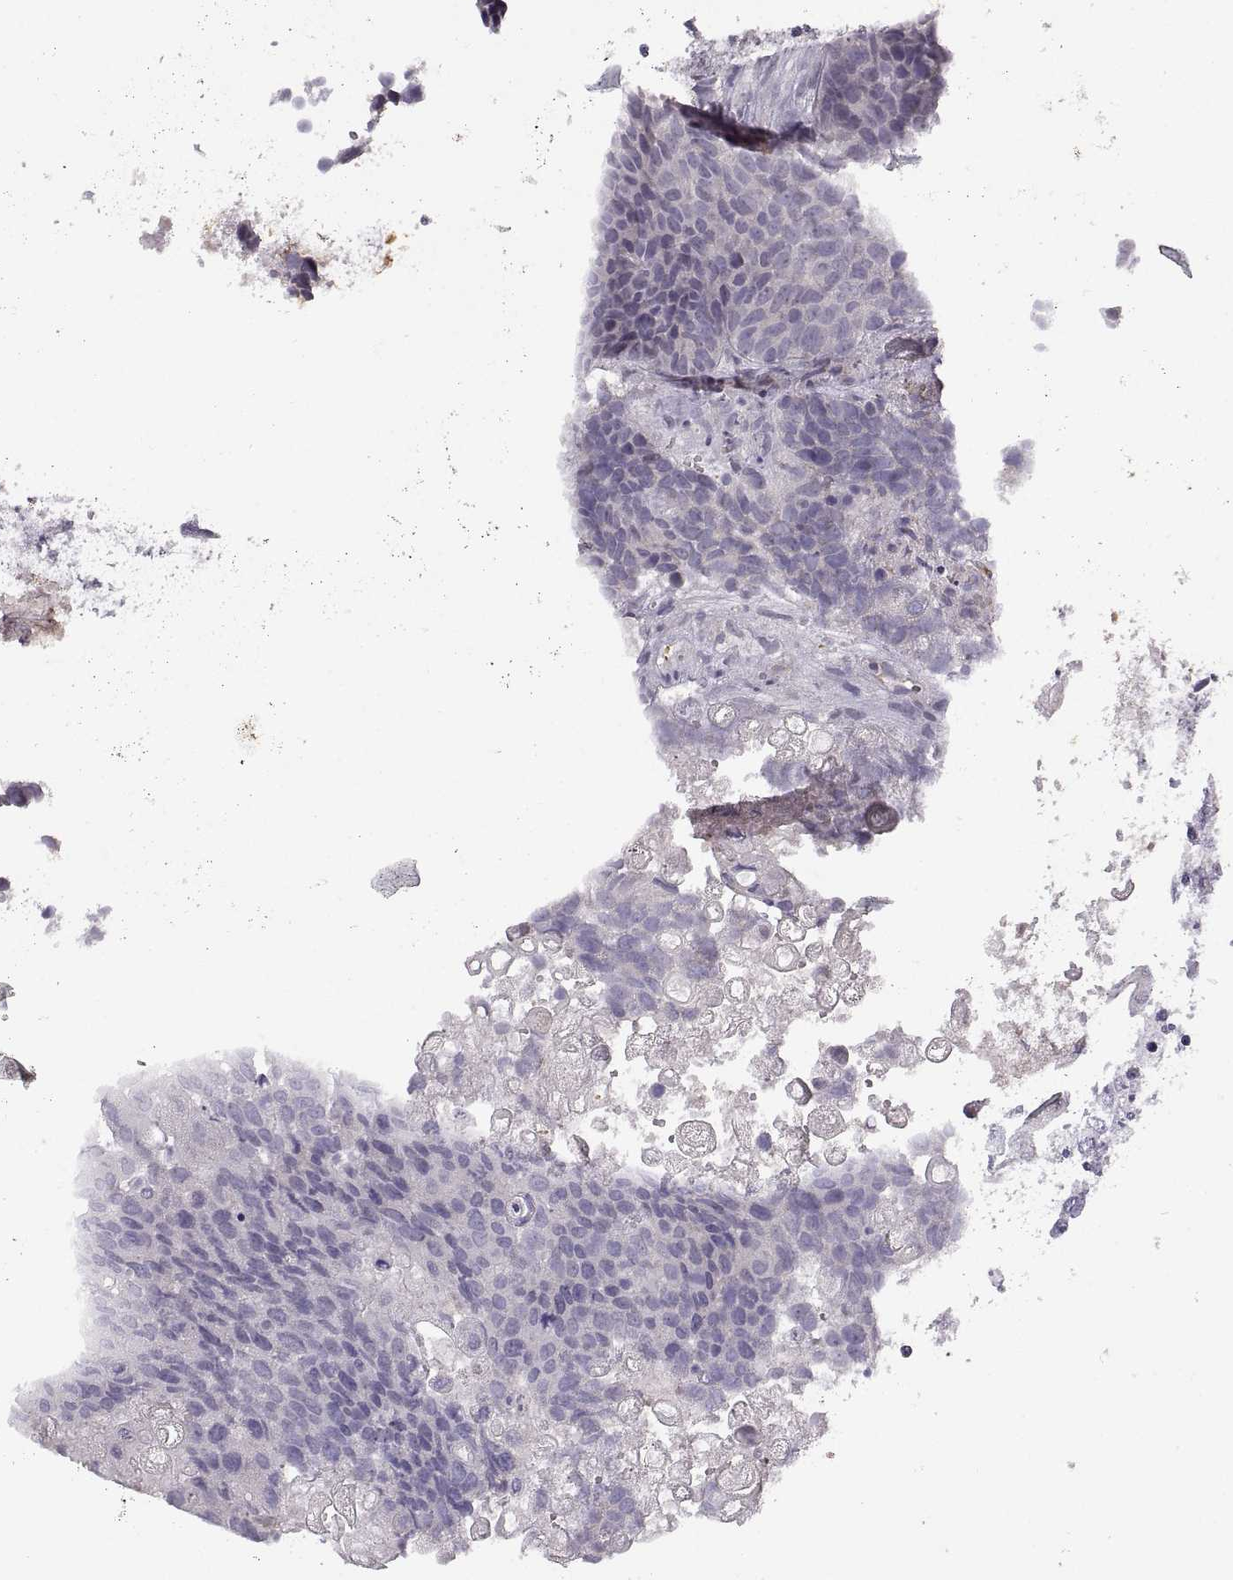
{"staining": {"intensity": "negative", "quantity": "none", "location": "none"}, "tissue": "urothelial cancer", "cell_type": "Tumor cells", "image_type": "cancer", "snomed": [{"axis": "morphology", "description": "Urothelial carcinoma, Low grade"}, {"axis": "topography", "description": "Urinary bladder"}], "caption": "IHC photomicrograph of human low-grade urothelial carcinoma stained for a protein (brown), which shows no positivity in tumor cells. (DAB immunohistochemistry with hematoxylin counter stain).", "gene": "MEIOC", "patient": {"sex": "female", "age": 62}}